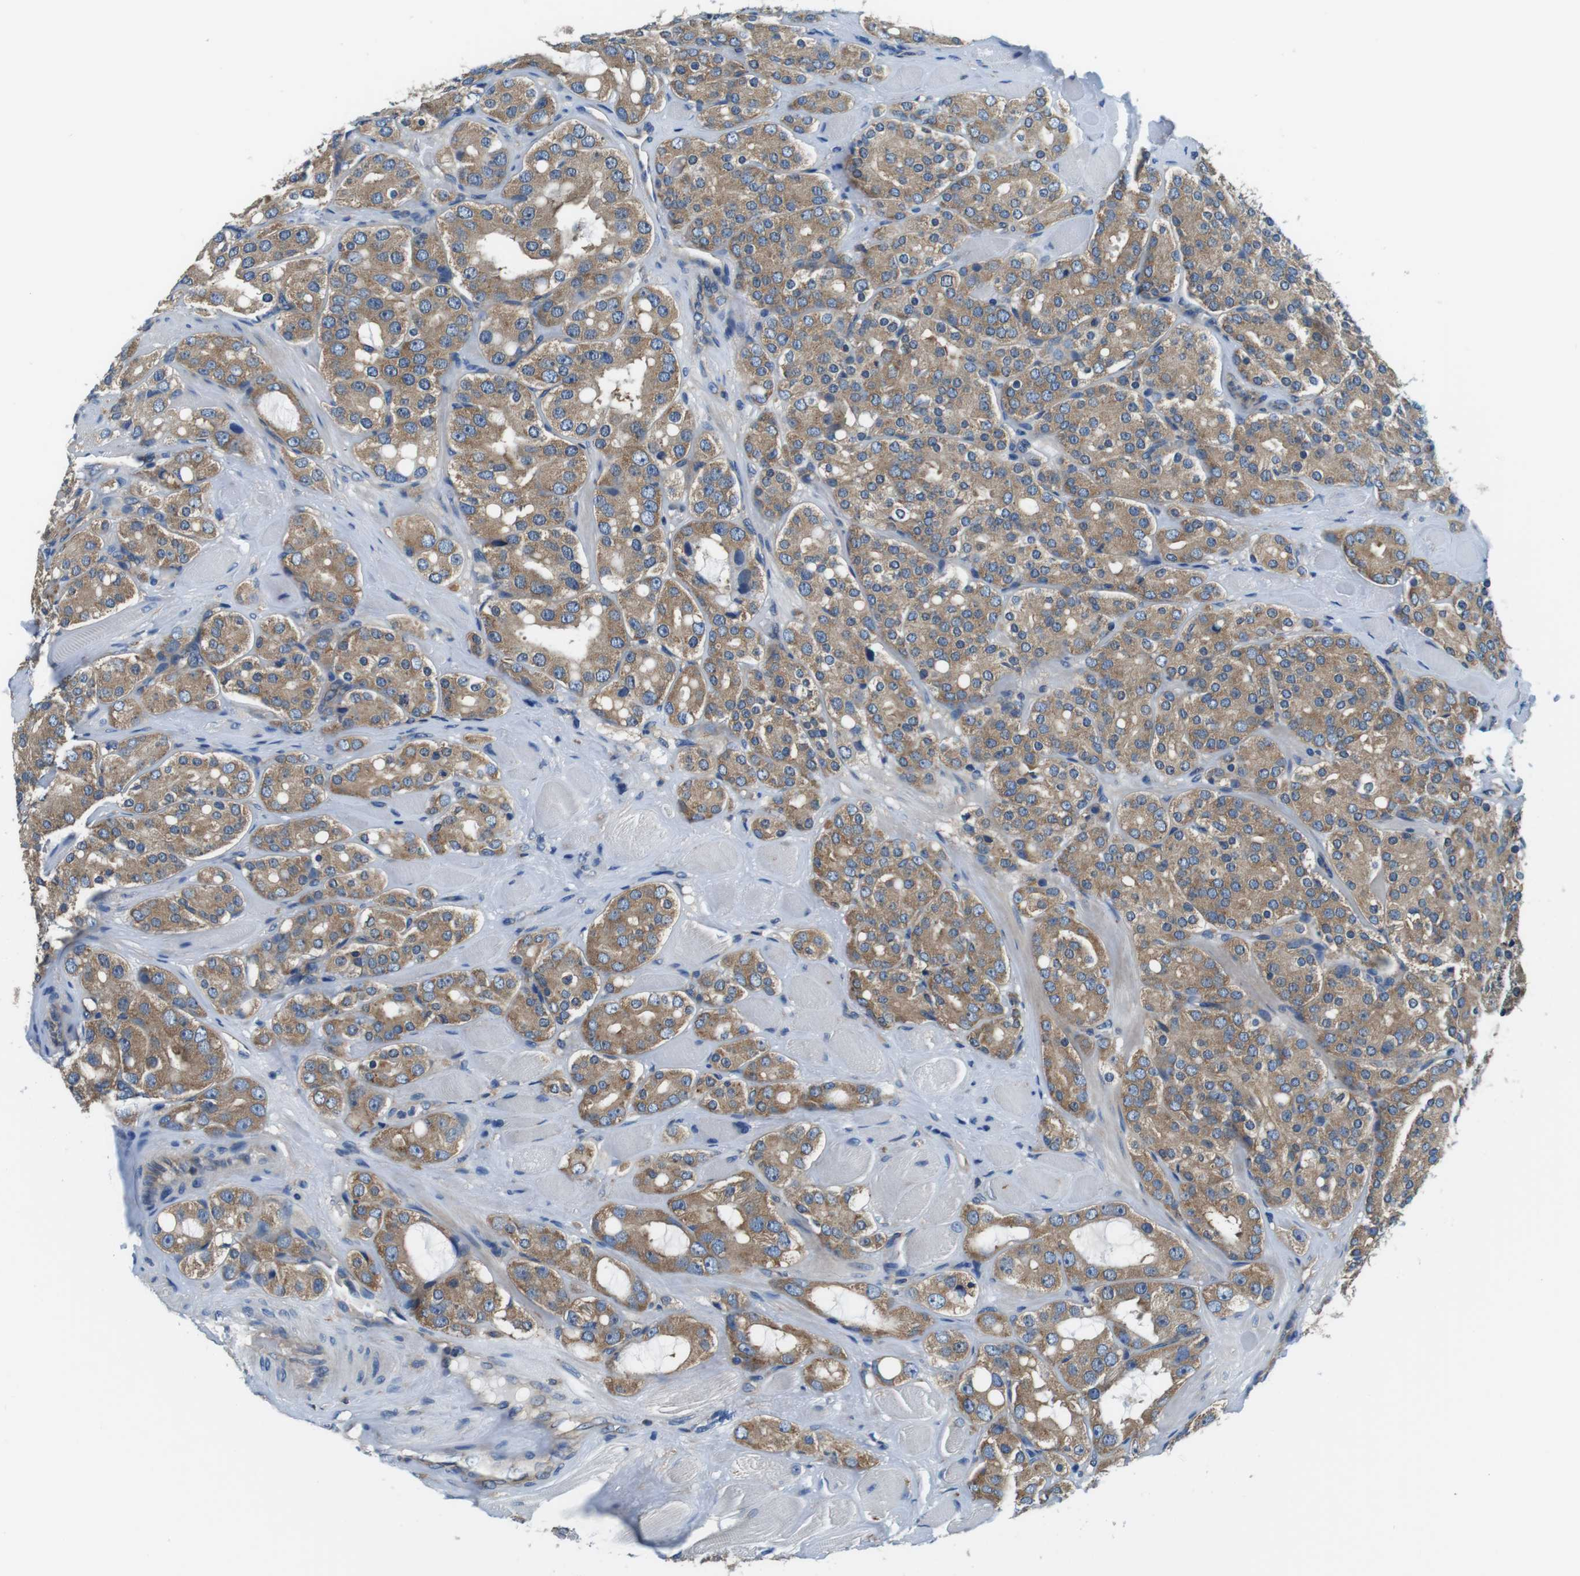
{"staining": {"intensity": "moderate", "quantity": ">75%", "location": "cytoplasmic/membranous"}, "tissue": "prostate cancer", "cell_type": "Tumor cells", "image_type": "cancer", "snomed": [{"axis": "morphology", "description": "Adenocarcinoma, High grade"}, {"axis": "topography", "description": "Prostate"}], "caption": "Prostate high-grade adenocarcinoma stained for a protein shows moderate cytoplasmic/membranous positivity in tumor cells.", "gene": "DENND4C", "patient": {"sex": "male", "age": 65}}